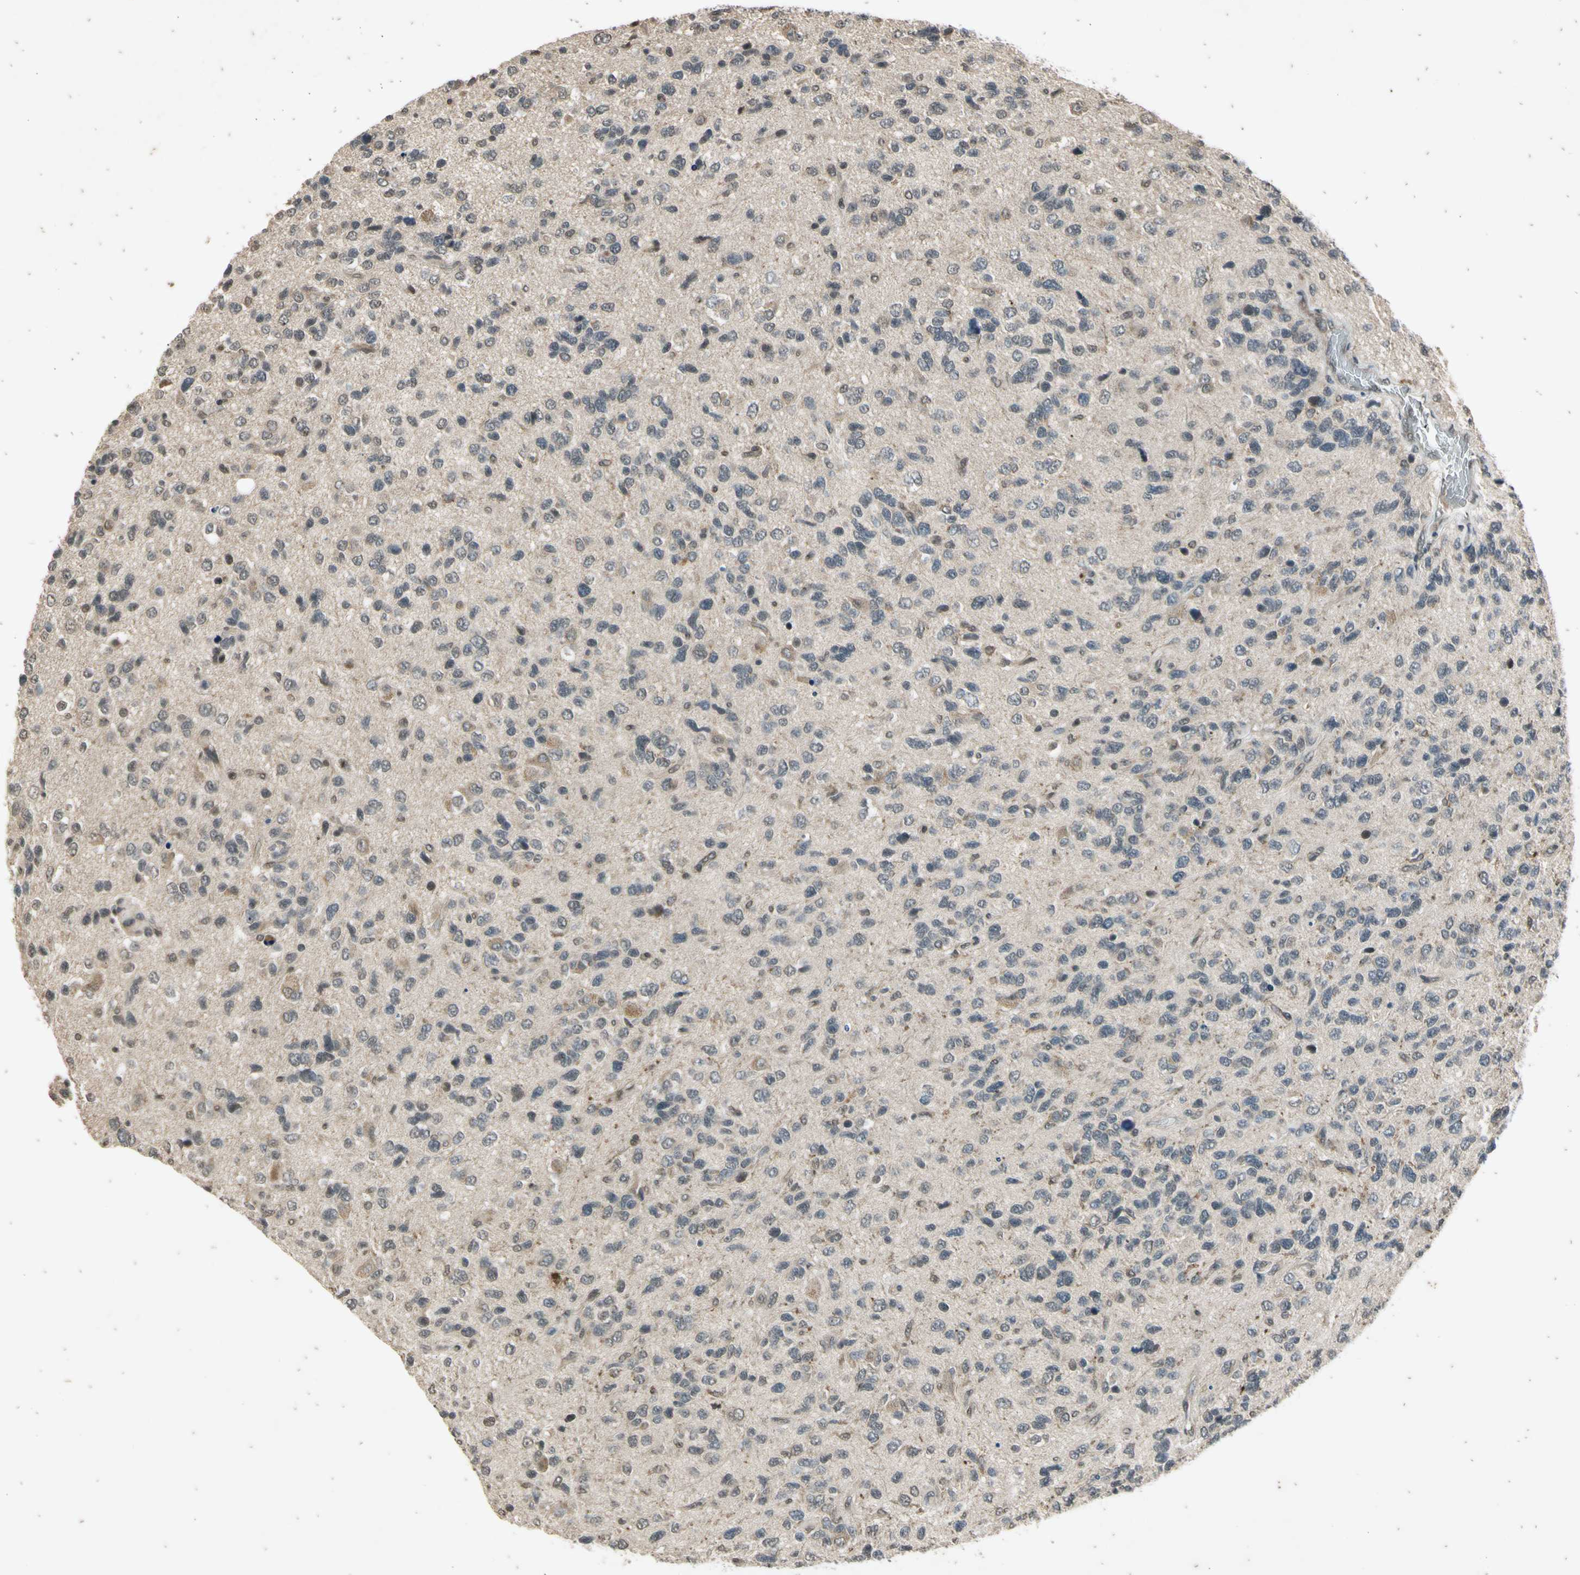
{"staining": {"intensity": "negative", "quantity": "none", "location": "none"}, "tissue": "glioma", "cell_type": "Tumor cells", "image_type": "cancer", "snomed": [{"axis": "morphology", "description": "Glioma, malignant, High grade"}, {"axis": "topography", "description": "Brain"}], "caption": "High magnification brightfield microscopy of glioma stained with DAB (3,3'-diaminobenzidine) (brown) and counterstained with hematoxylin (blue): tumor cells show no significant expression. Nuclei are stained in blue.", "gene": "EFNB2", "patient": {"sex": "female", "age": 58}}